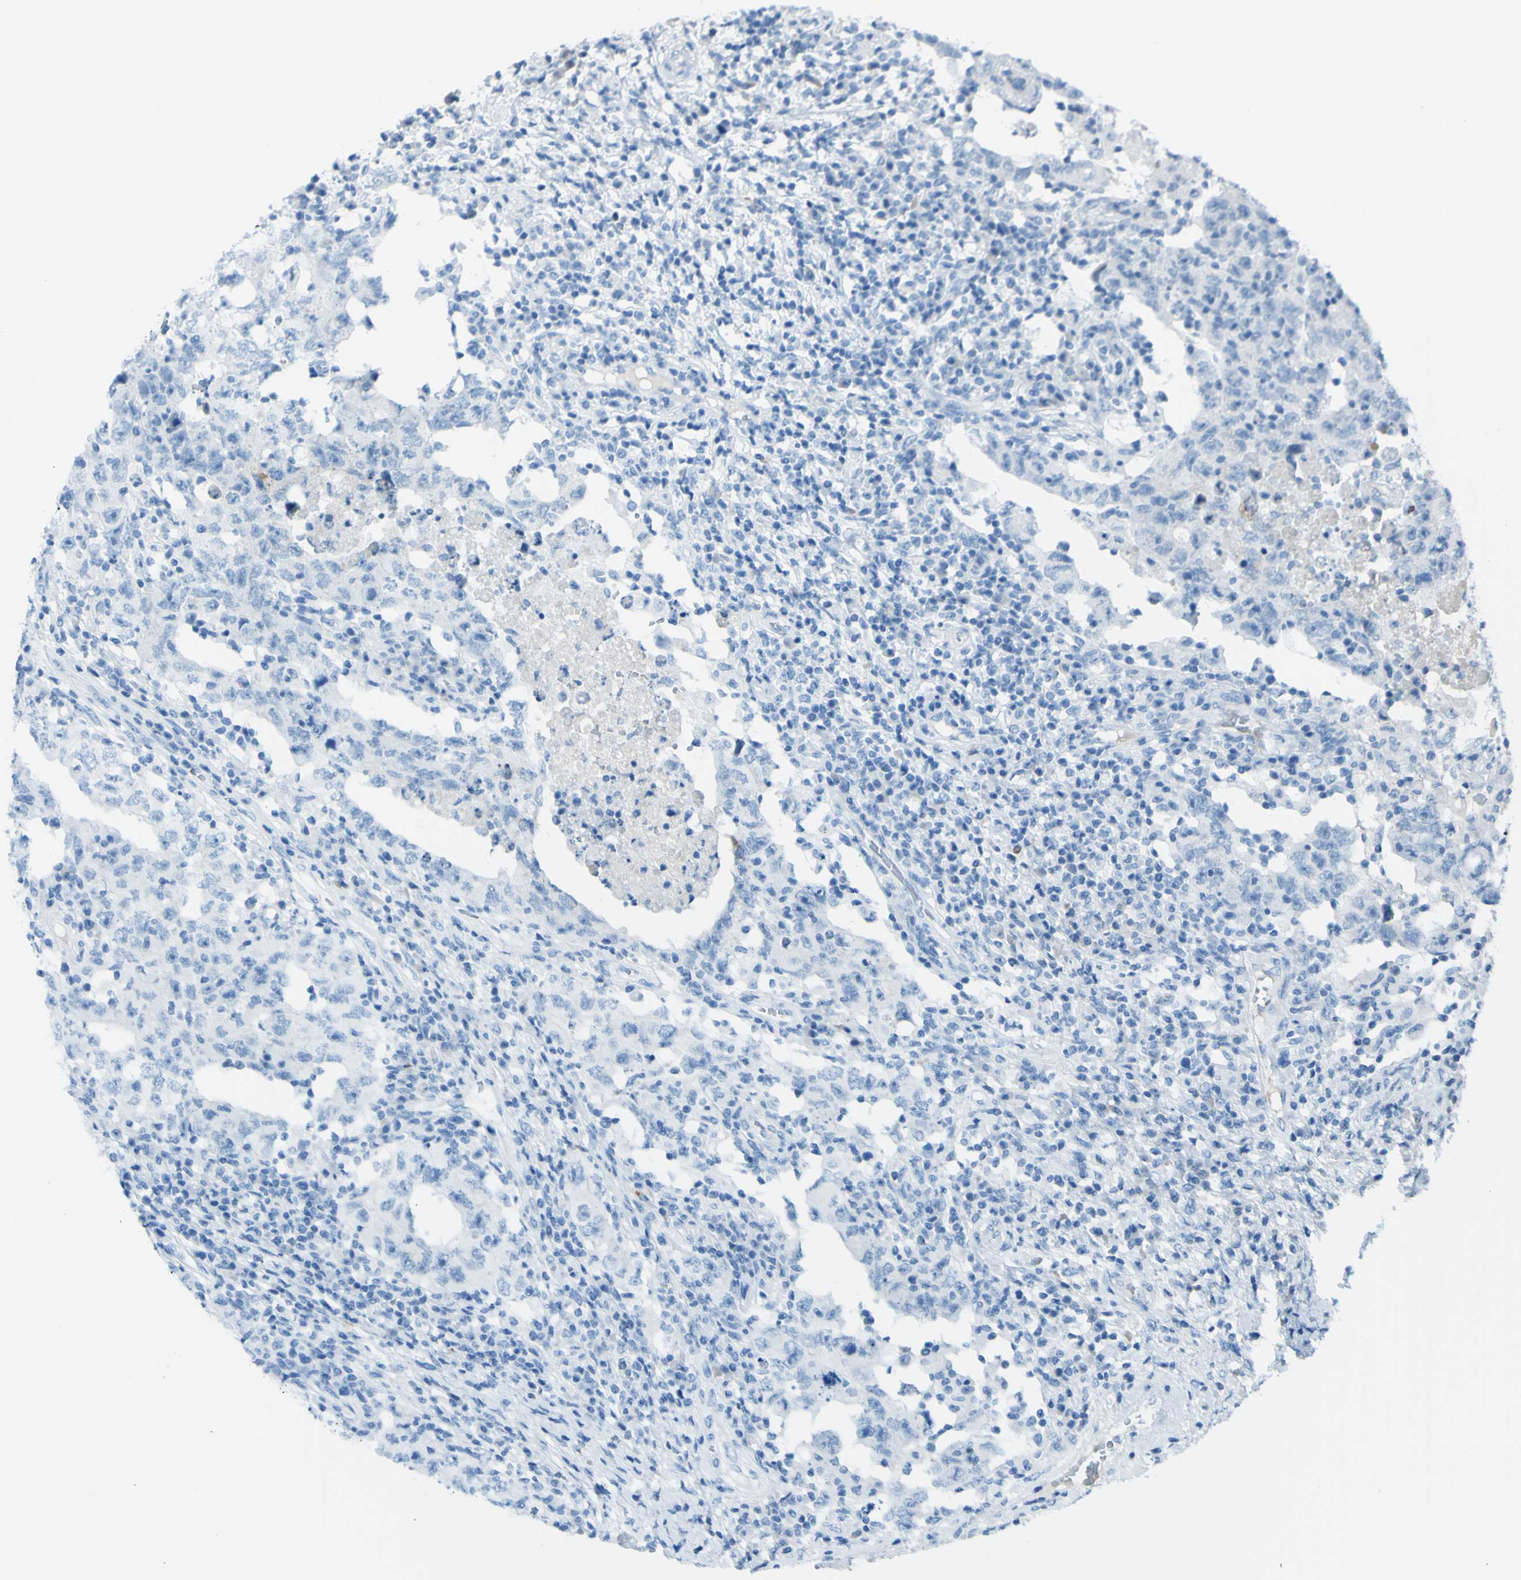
{"staining": {"intensity": "negative", "quantity": "none", "location": "none"}, "tissue": "testis cancer", "cell_type": "Tumor cells", "image_type": "cancer", "snomed": [{"axis": "morphology", "description": "Carcinoma, Embryonal, NOS"}, {"axis": "topography", "description": "Testis"}], "caption": "This is an immunohistochemistry image of human embryonal carcinoma (testis). There is no positivity in tumor cells.", "gene": "TFPI2", "patient": {"sex": "male", "age": 26}}